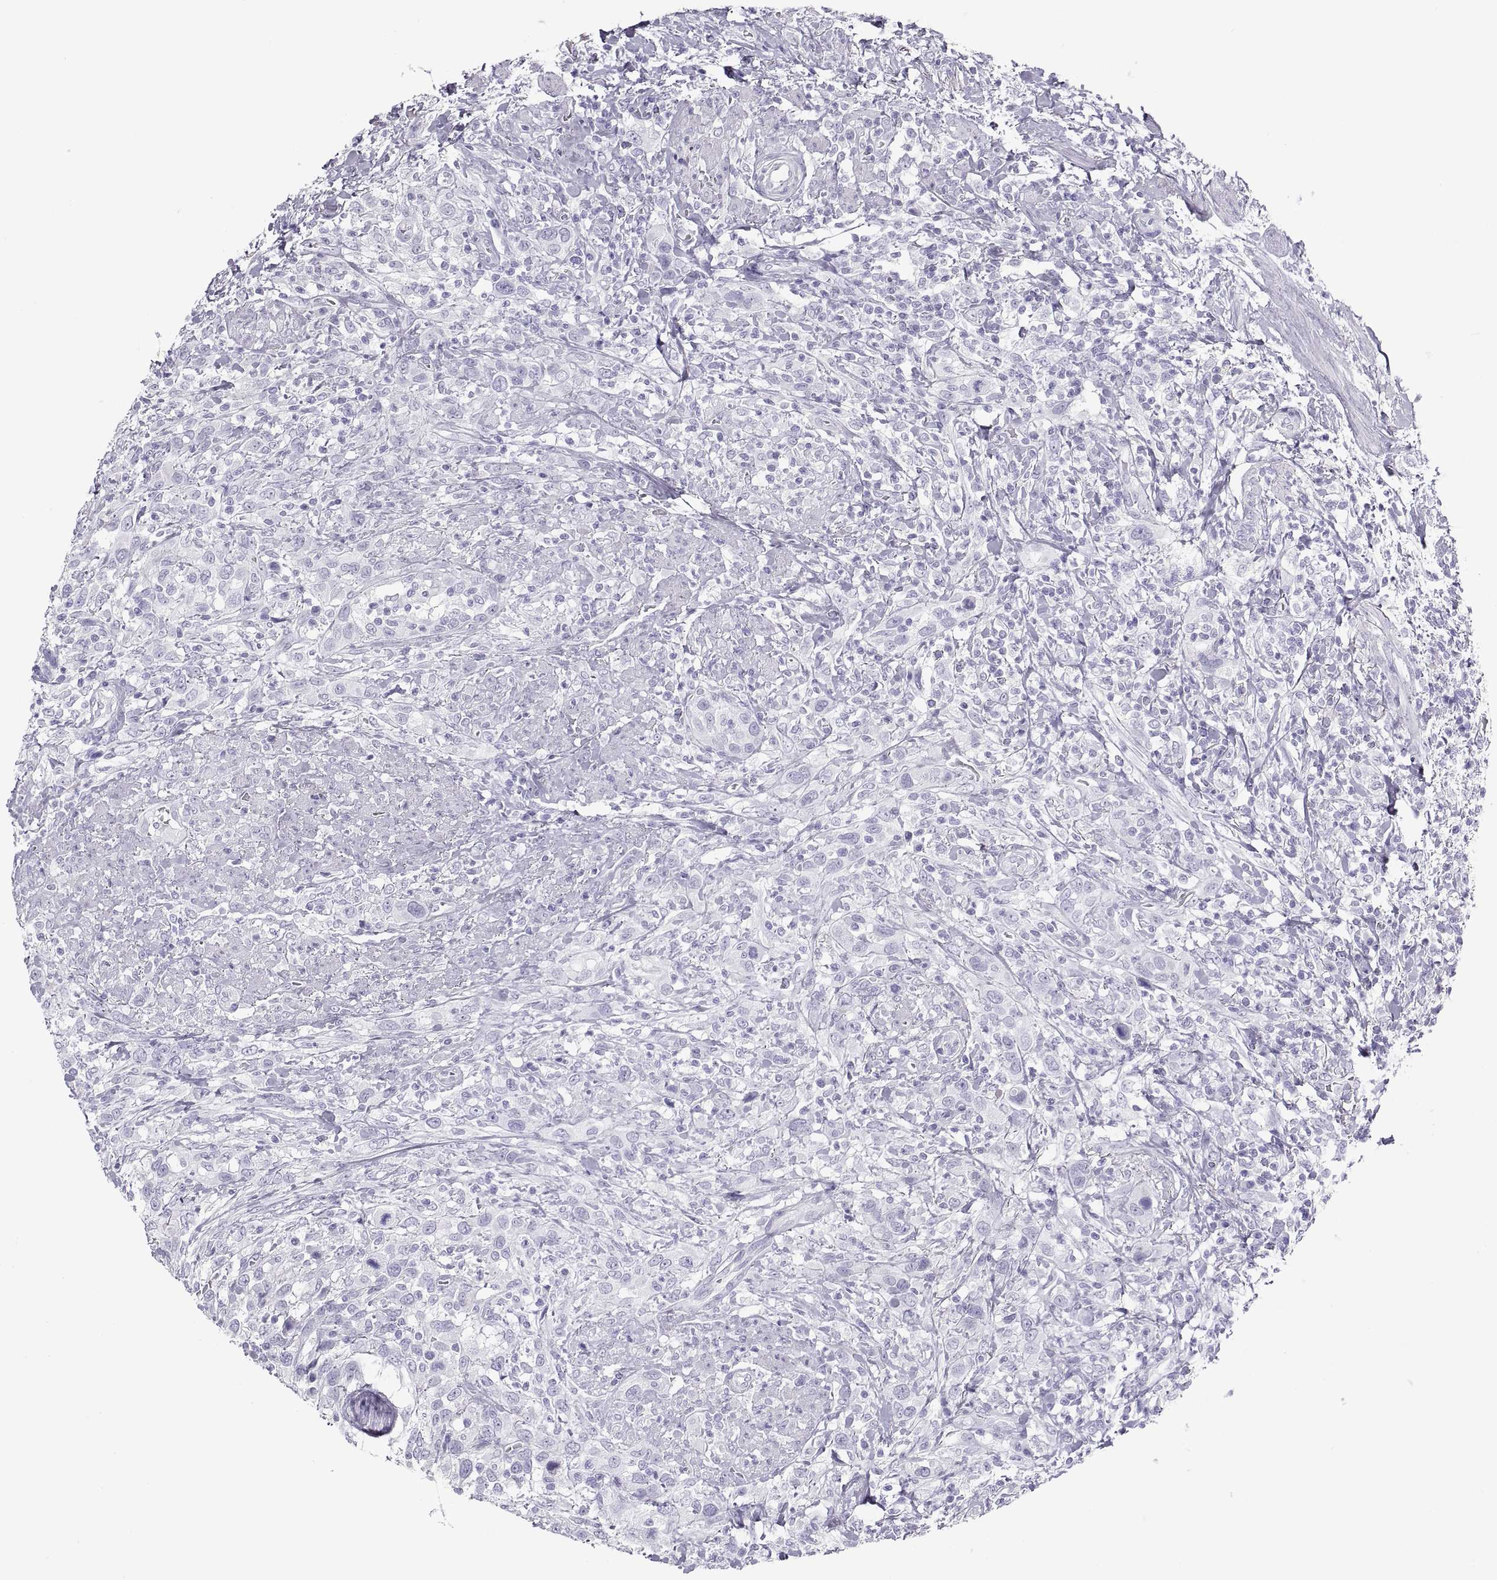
{"staining": {"intensity": "negative", "quantity": "none", "location": "none"}, "tissue": "urothelial cancer", "cell_type": "Tumor cells", "image_type": "cancer", "snomed": [{"axis": "morphology", "description": "Urothelial carcinoma, NOS"}, {"axis": "morphology", "description": "Urothelial carcinoma, High grade"}, {"axis": "topography", "description": "Urinary bladder"}], "caption": "Immunohistochemistry of urothelial cancer displays no positivity in tumor cells.", "gene": "SEMG1", "patient": {"sex": "female", "age": 64}}